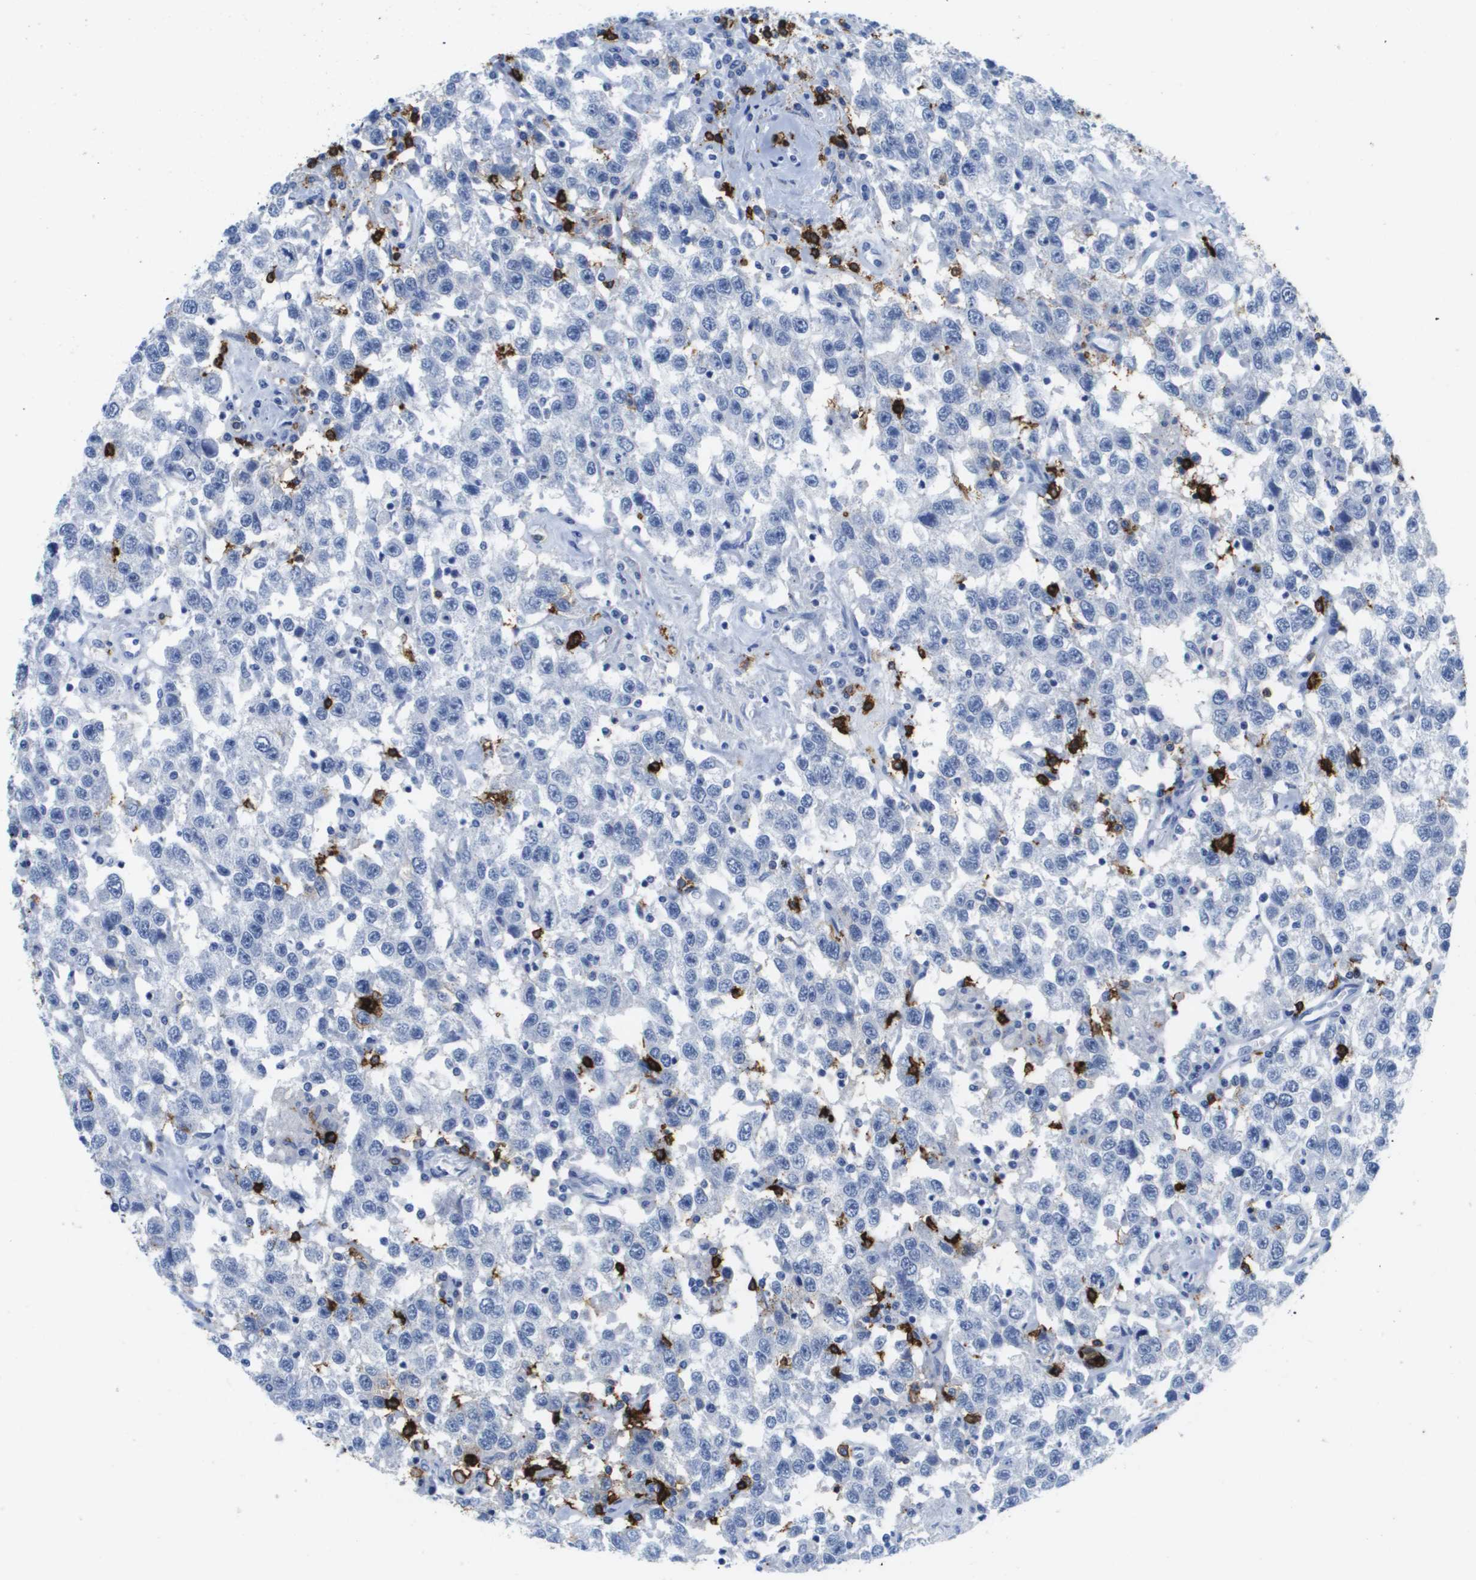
{"staining": {"intensity": "negative", "quantity": "none", "location": "none"}, "tissue": "testis cancer", "cell_type": "Tumor cells", "image_type": "cancer", "snomed": [{"axis": "morphology", "description": "Seminoma, NOS"}, {"axis": "topography", "description": "Testis"}], "caption": "Immunohistochemical staining of human testis cancer demonstrates no significant expression in tumor cells.", "gene": "MS4A1", "patient": {"sex": "male", "age": 41}}